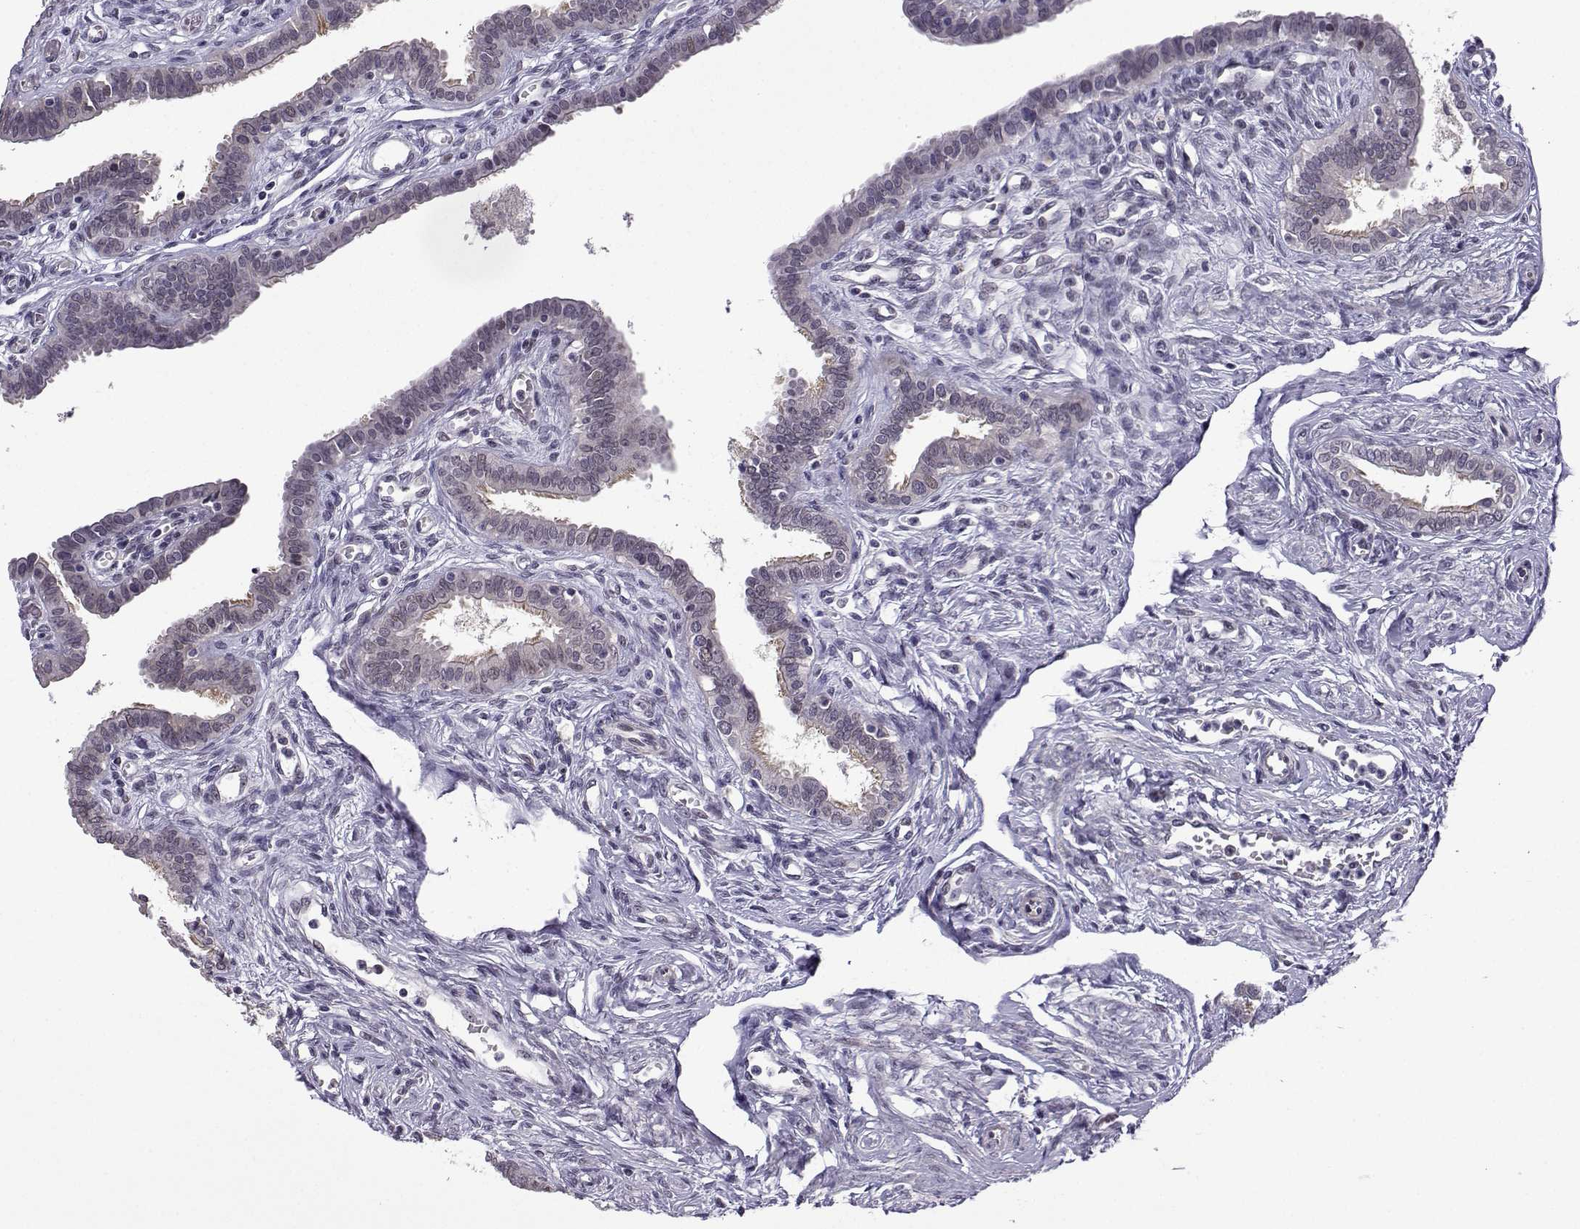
{"staining": {"intensity": "moderate", "quantity": "<25%", "location": "nuclear"}, "tissue": "fallopian tube", "cell_type": "Glandular cells", "image_type": "normal", "snomed": [{"axis": "morphology", "description": "Normal tissue, NOS"}, {"axis": "morphology", "description": "Carcinoma, endometroid"}, {"axis": "topography", "description": "Fallopian tube"}, {"axis": "topography", "description": "Ovary"}], "caption": "Immunohistochemistry micrograph of unremarkable fallopian tube: human fallopian tube stained using immunohistochemistry (IHC) exhibits low levels of moderate protein expression localized specifically in the nuclear of glandular cells, appearing as a nuclear brown color.", "gene": "FGF3", "patient": {"sex": "female", "age": 42}}